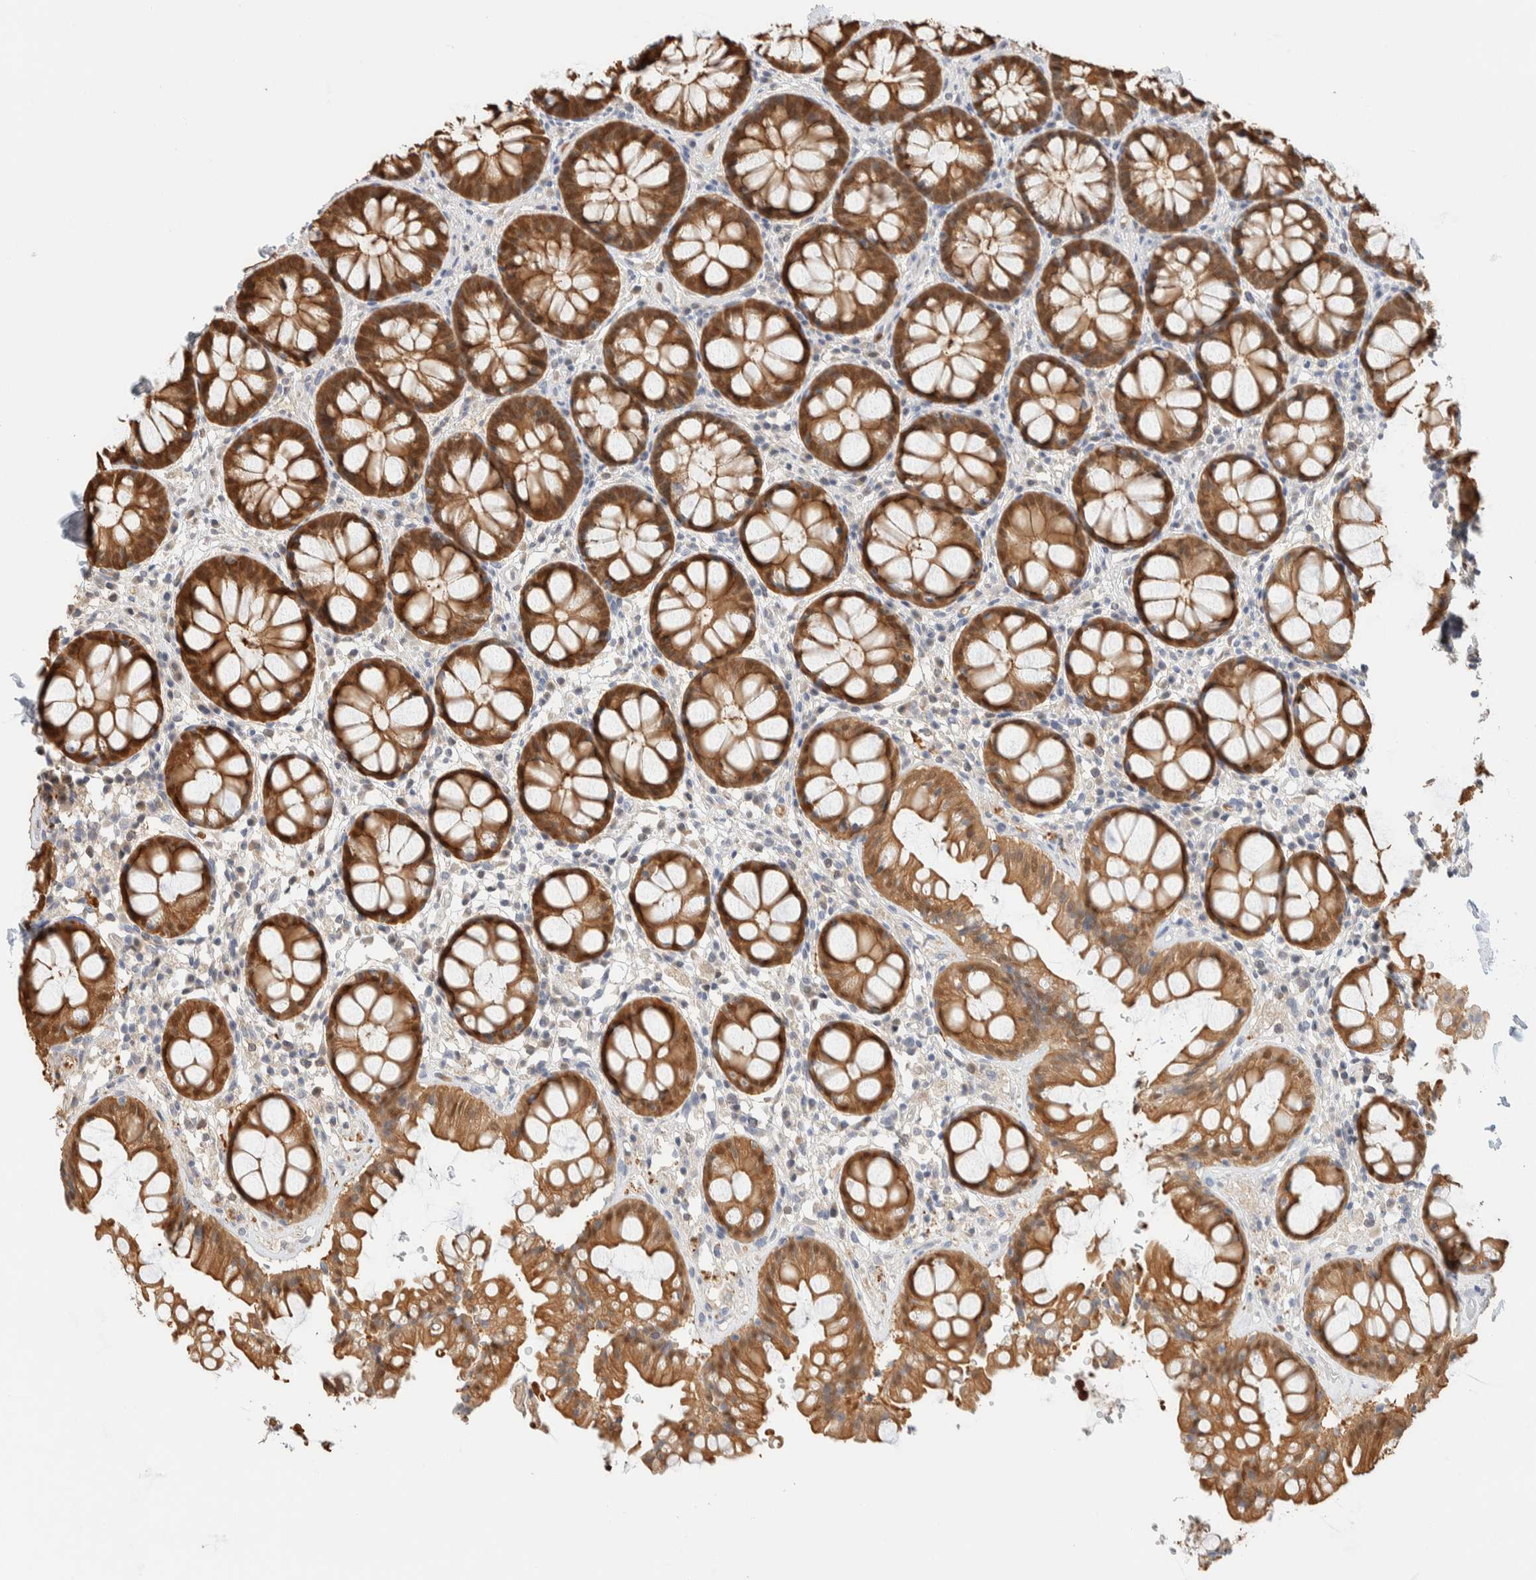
{"staining": {"intensity": "moderate", "quantity": ">75%", "location": "cytoplasmic/membranous,nuclear"}, "tissue": "rectum", "cell_type": "Glandular cells", "image_type": "normal", "snomed": [{"axis": "morphology", "description": "Normal tissue, NOS"}, {"axis": "topography", "description": "Rectum"}], "caption": "DAB immunohistochemical staining of normal rectum demonstrates moderate cytoplasmic/membranous,nuclear protein staining in approximately >75% of glandular cells. The protein of interest is stained brown, and the nuclei are stained in blue (DAB IHC with brightfield microscopy, high magnification).", "gene": "SETD4", "patient": {"sex": "male", "age": 64}}